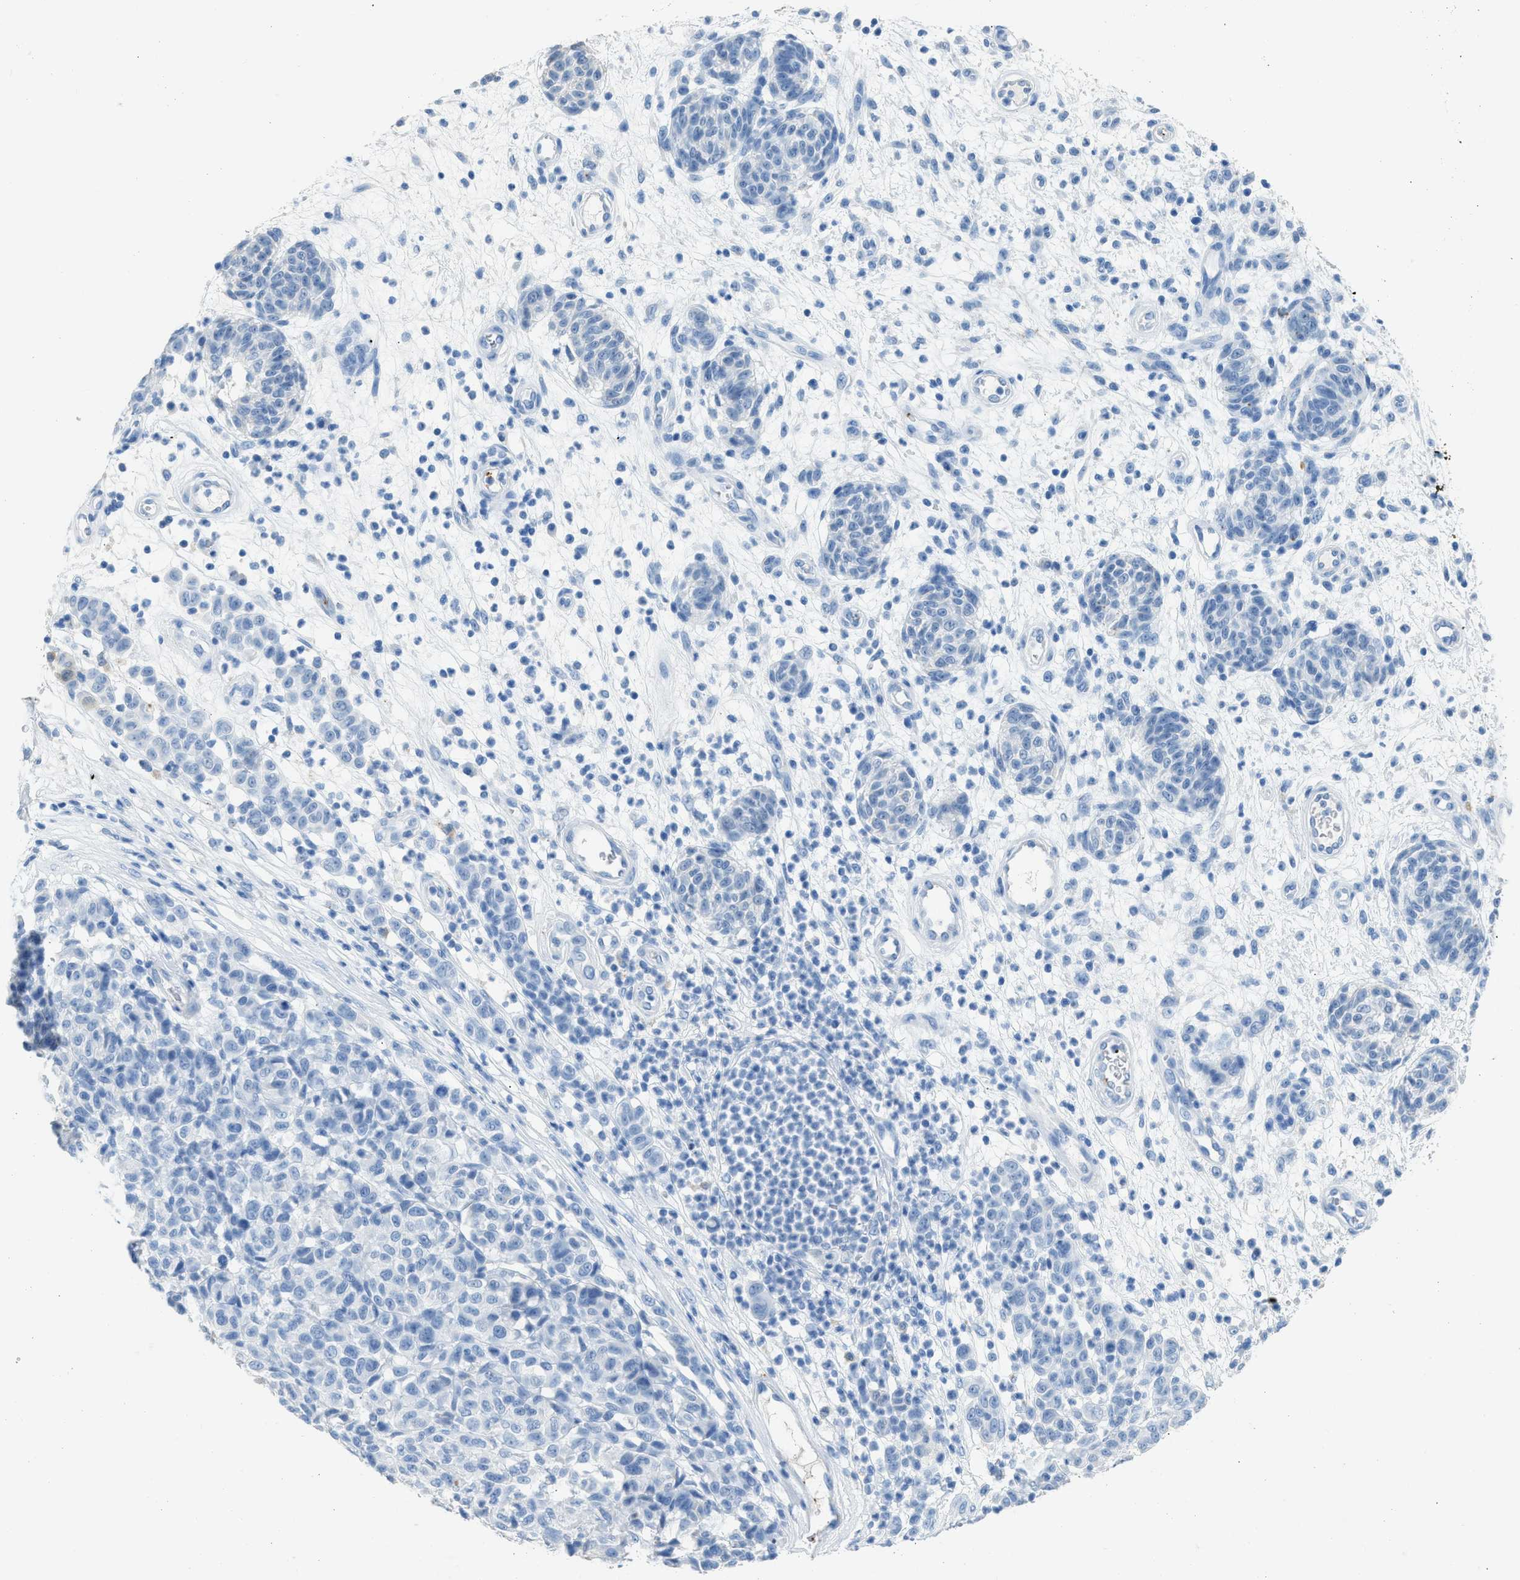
{"staining": {"intensity": "negative", "quantity": "none", "location": "none"}, "tissue": "melanoma", "cell_type": "Tumor cells", "image_type": "cancer", "snomed": [{"axis": "morphology", "description": "Malignant melanoma, NOS"}, {"axis": "topography", "description": "Skin"}], "caption": "A high-resolution micrograph shows immunohistochemistry (IHC) staining of melanoma, which demonstrates no significant staining in tumor cells. (IHC, brightfield microscopy, high magnification).", "gene": "FAIM2", "patient": {"sex": "male", "age": 59}}